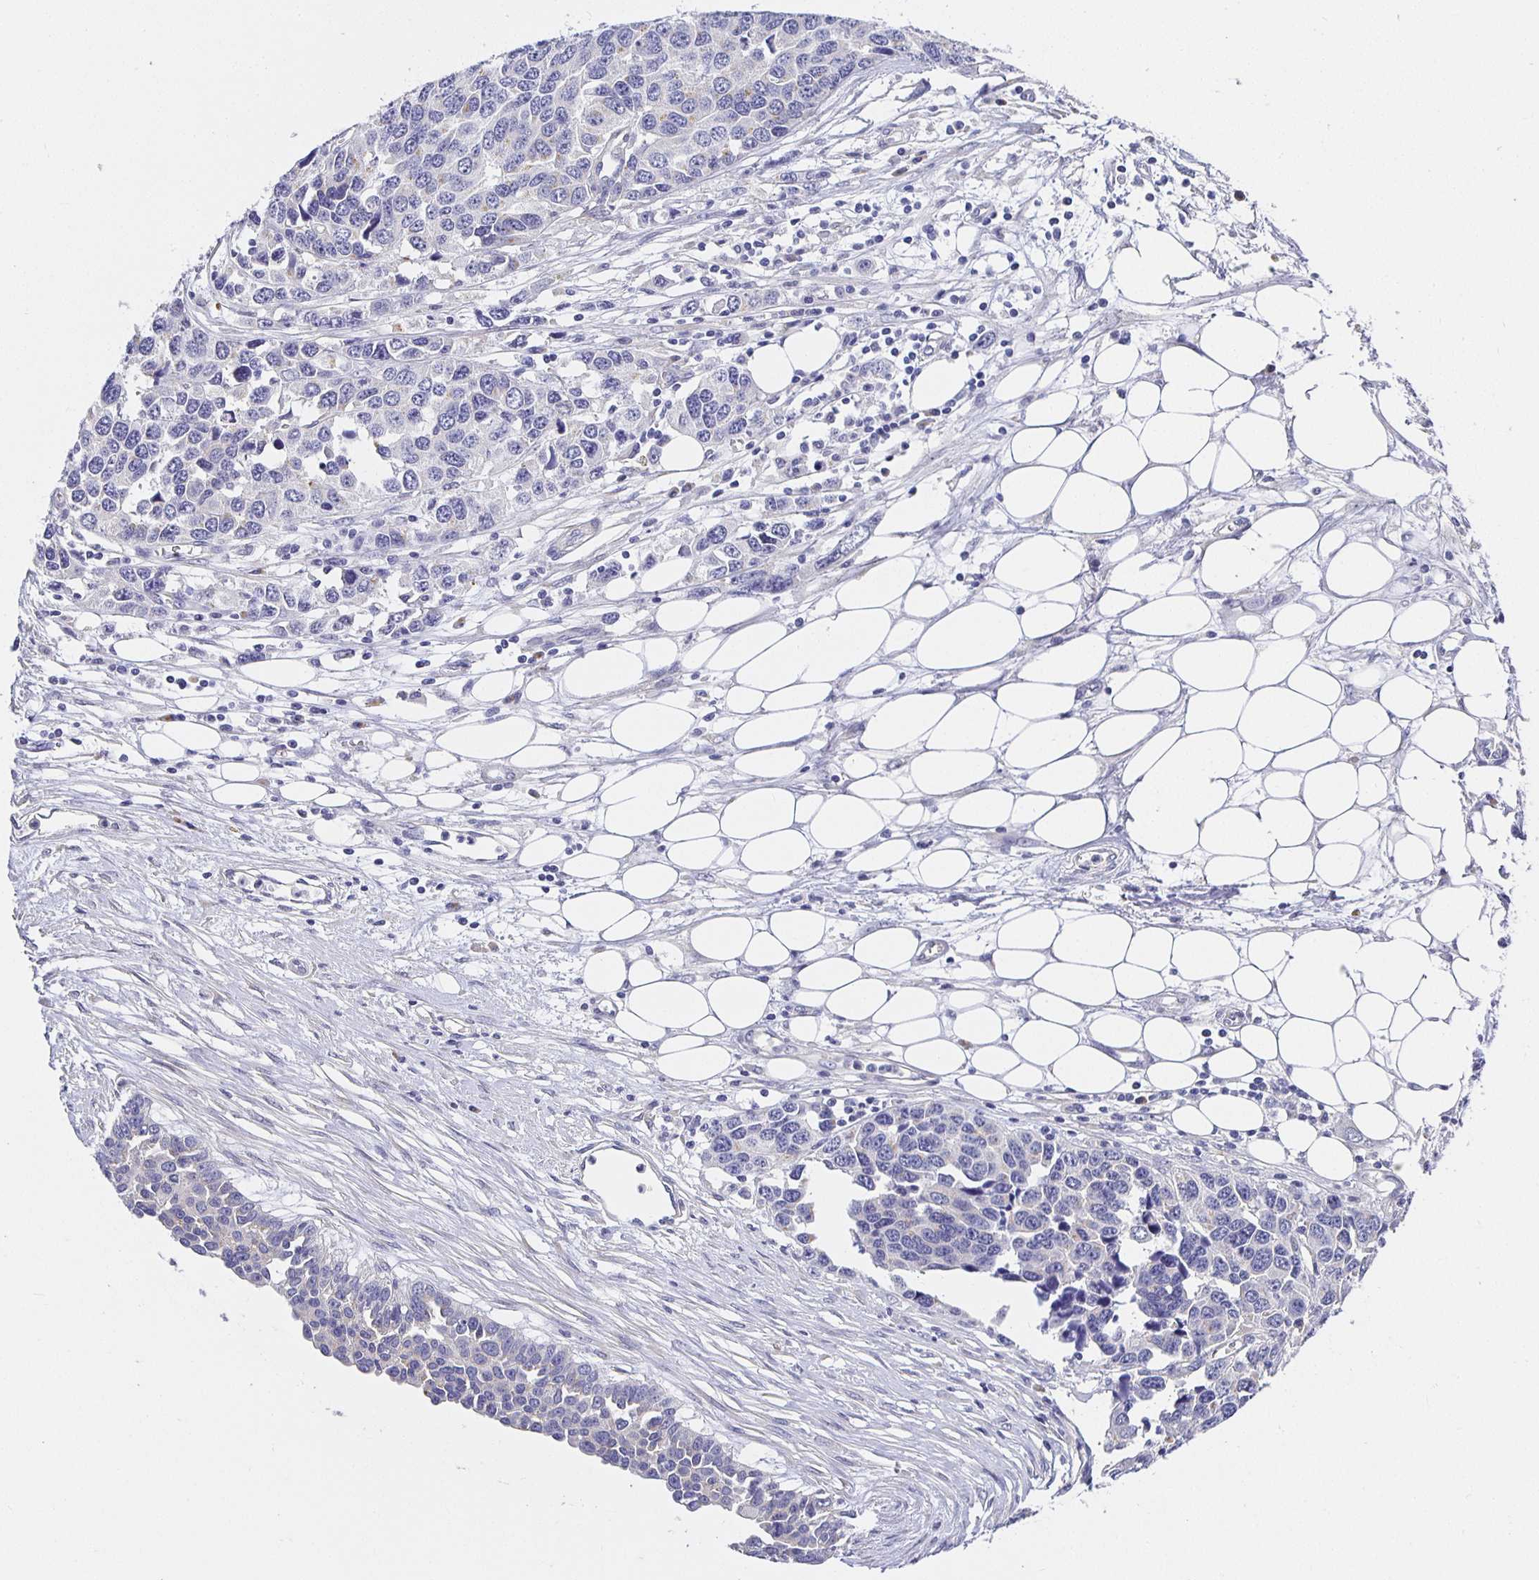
{"staining": {"intensity": "negative", "quantity": "none", "location": "none"}, "tissue": "ovarian cancer", "cell_type": "Tumor cells", "image_type": "cancer", "snomed": [{"axis": "morphology", "description": "Cystadenocarcinoma, serous, NOS"}, {"axis": "topography", "description": "Ovary"}], "caption": "Ovarian cancer (serous cystadenocarcinoma) stained for a protein using IHC demonstrates no positivity tumor cells.", "gene": "OPALIN", "patient": {"sex": "female", "age": 76}}